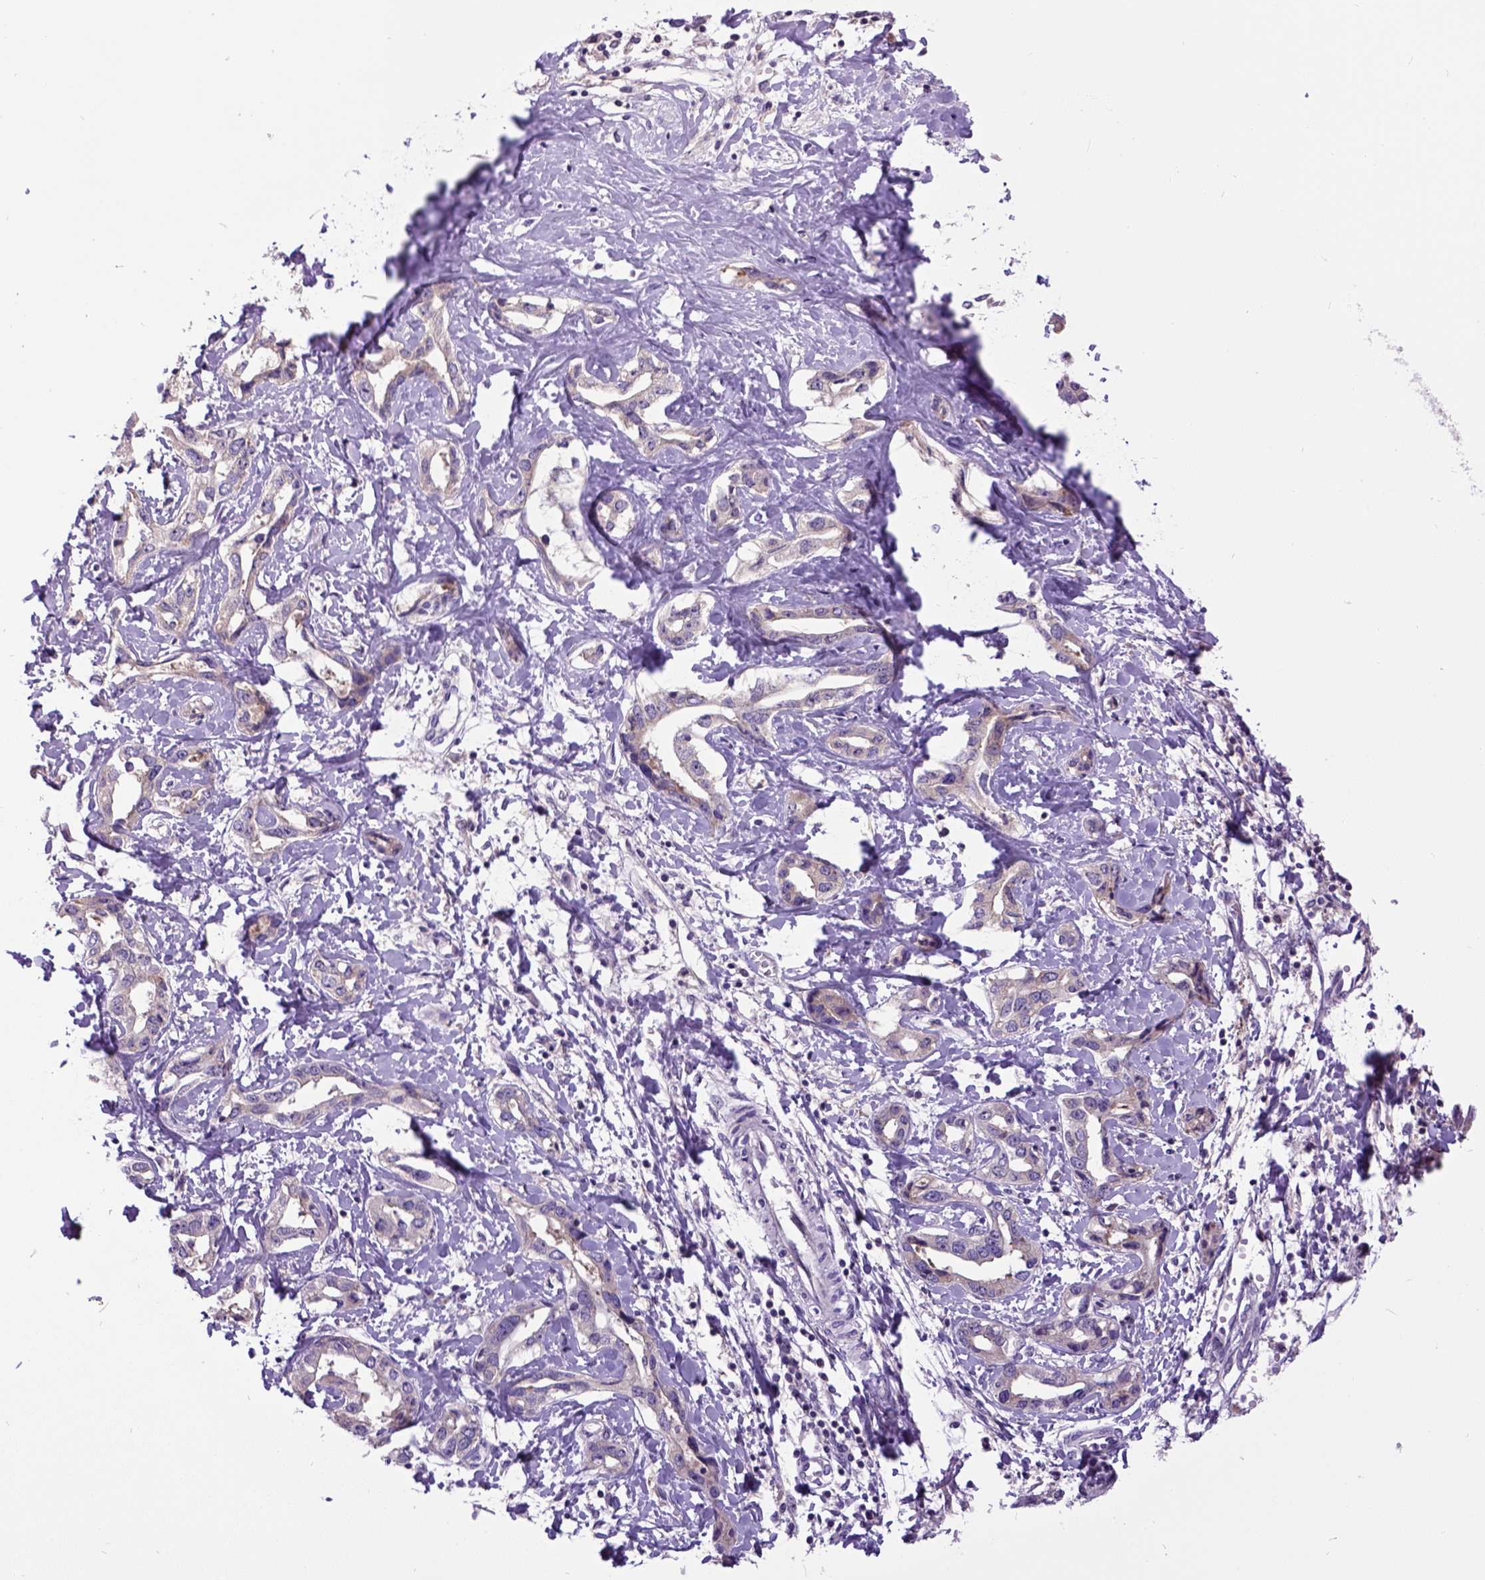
{"staining": {"intensity": "negative", "quantity": "none", "location": "none"}, "tissue": "liver cancer", "cell_type": "Tumor cells", "image_type": "cancer", "snomed": [{"axis": "morphology", "description": "Cholangiocarcinoma"}, {"axis": "topography", "description": "Liver"}], "caption": "This is an immunohistochemistry (IHC) photomicrograph of human liver cancer. There is no positivity in tumor cells.", "gene": "NEK5", "patient": {"sex": "male", "age": 59}}